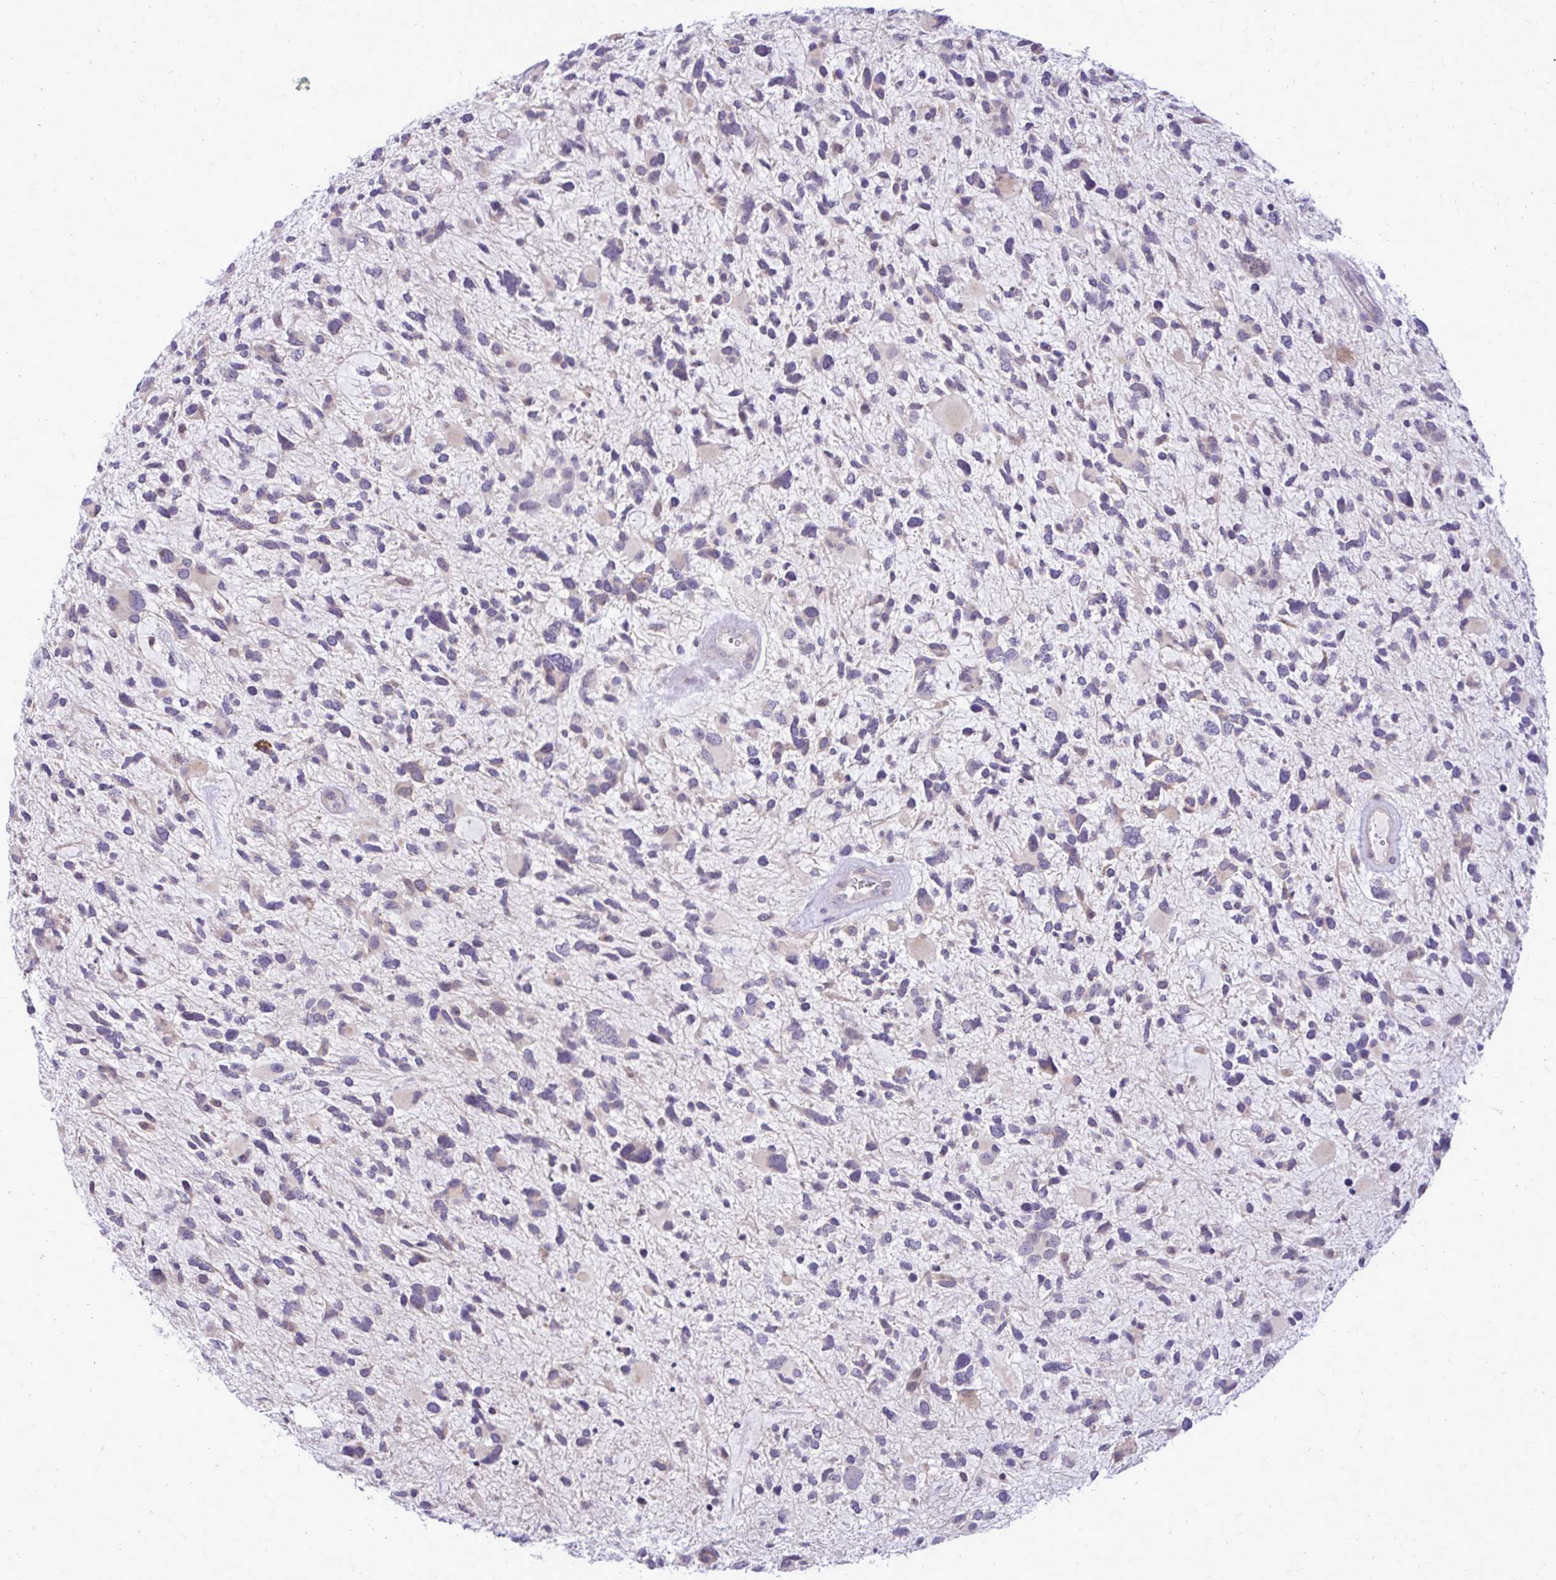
{"staining": {"intensity": "negative", "quantity": "none", "location": "none"}, "tissue": "glioma", "cell_type": "Tumor cells", "image_type": "cancer", "snomed": [{"axis": "morphology", "description": "Glioma, malignant, High grade"}, {"axis": "topography", "description": "Brain"}], "caption": "A photomicrograph of human glioma is negative for staining in tumor cells.", "gene": "DPY19L1", "patient": {"sex": "female", "age": 11}}